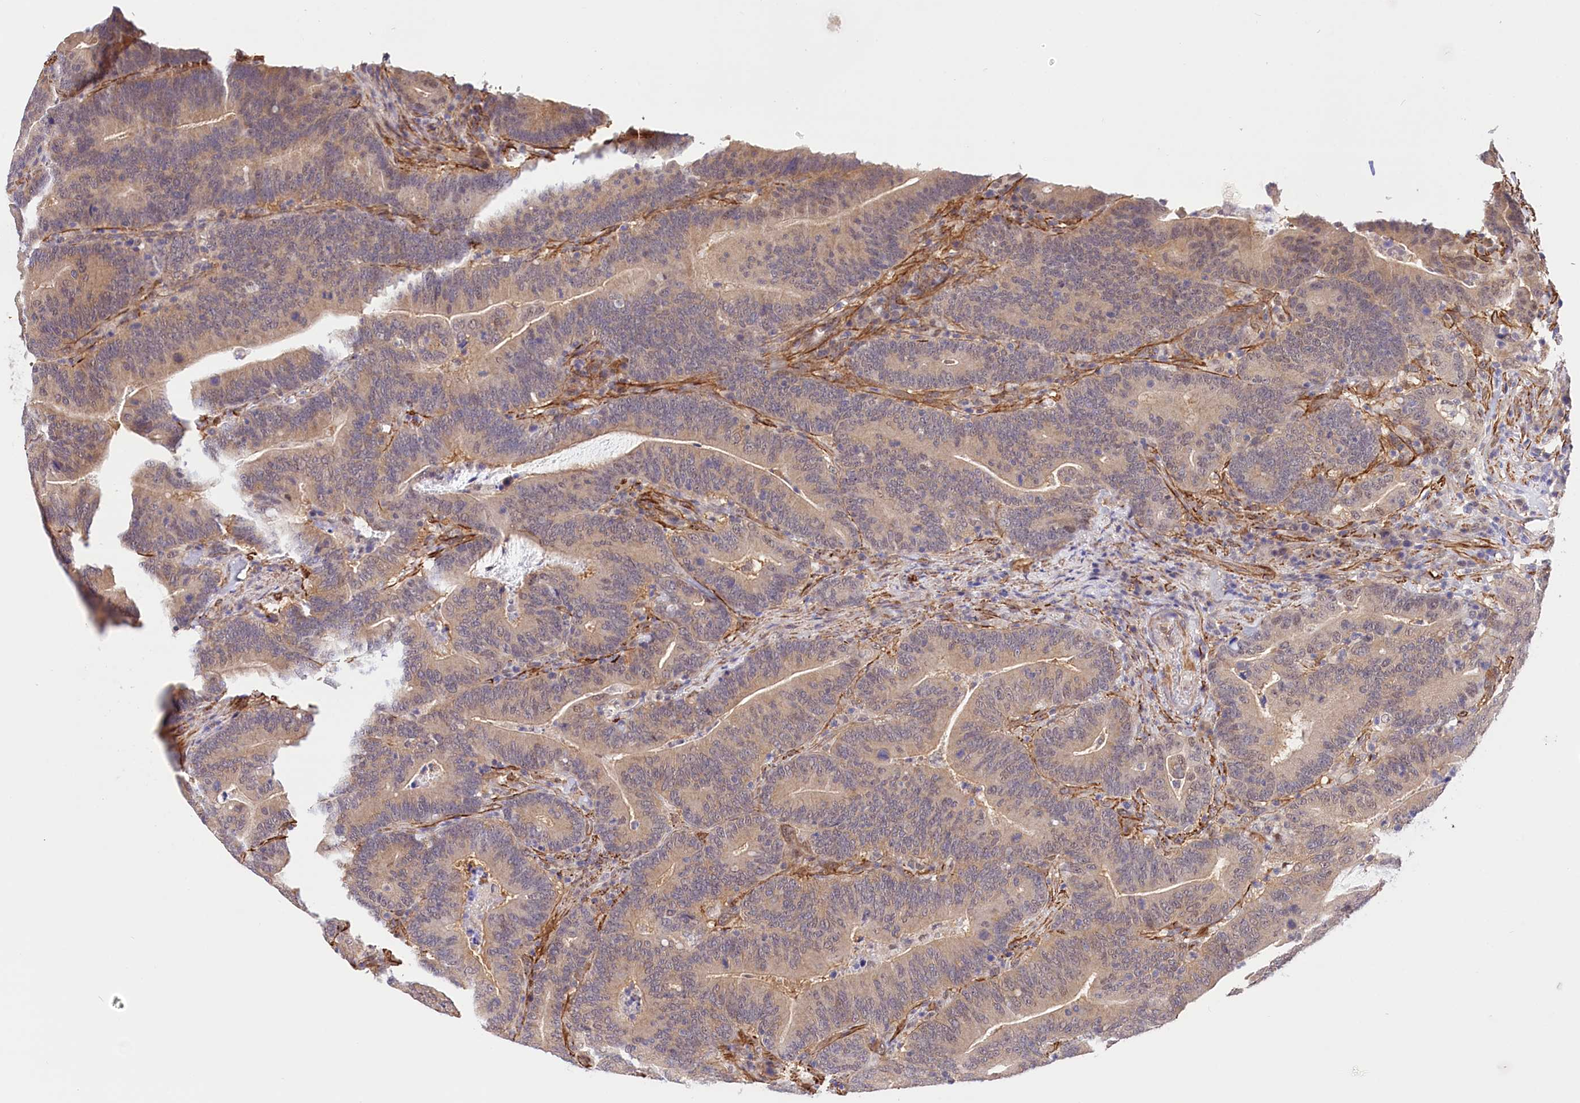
{"staining": {"intensity": "weak", "quantity": "25%-75%", "location": "cytoplasmic/membranous"}, "tissue": "colorectal cancer", "cell_type": "Tumor cells", "image_type": "cancer", "snomed": [{"axis": "morphology", "description": "Adenocarcinoma, NOS"}, {"axis": "topography", "description": "Colon"}], "caption": "Colorectal adenocarcinoma stained for a protein displays weak cytoplasmic/membranous positivity in tumor cells. The staining was performed using DAB, with brown indicating positive protein expression. Nuclei are stained blue with hematoxylin.", "gene": "PPP2R5B", "patient": {"sex": "female", "age": 66}}